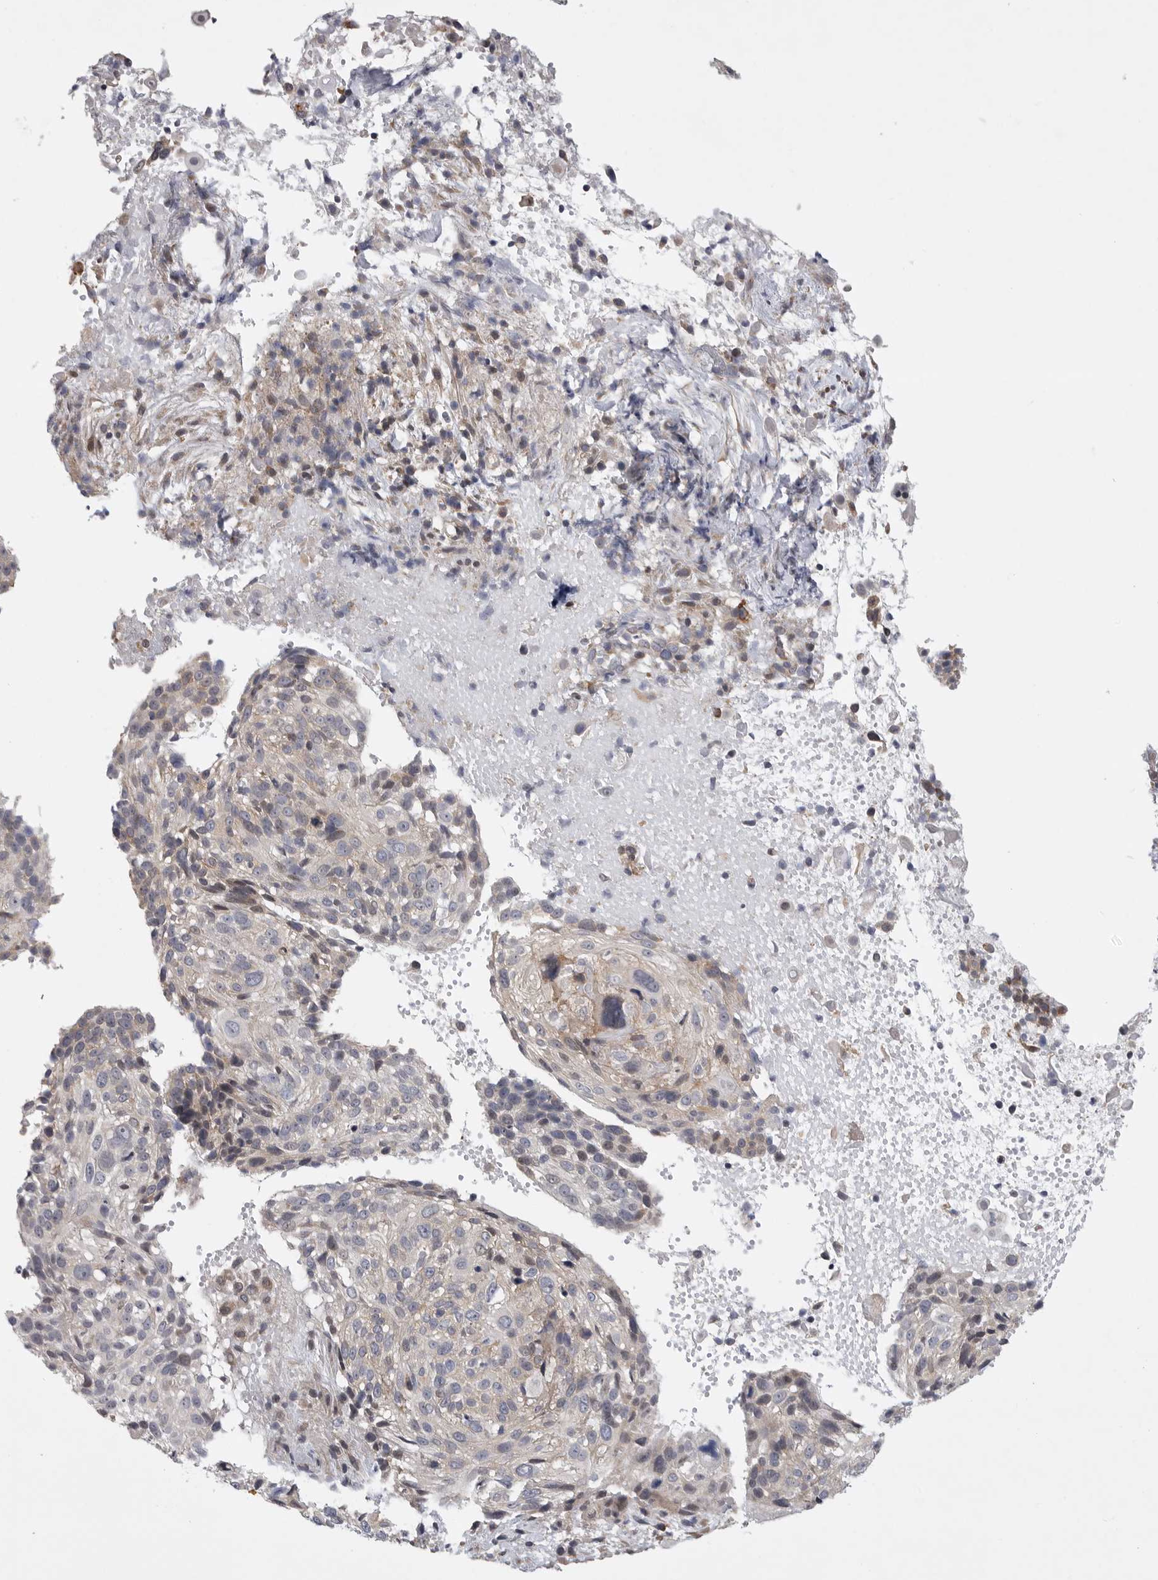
{"staining": {"intensity": "weak", "quantity": "<25%", "location": "cytoplasmic/membranous"}, "tissue": "cervical cancer", "cell_type": "Tumor cells", "image_type": "cancer", "snomed": [{"axis": "morphology", "description": "Squamous cell carcinoma, NOS"}, {"axis": "topography", "description": "Cervix"}], "caption": "Photomicrograph shows no protein expression in tumor cells of squamous cell carcinoma (cervical) tissue.", "gene": "FBXO43", "patient": {"sex": "female", "age": 74}}